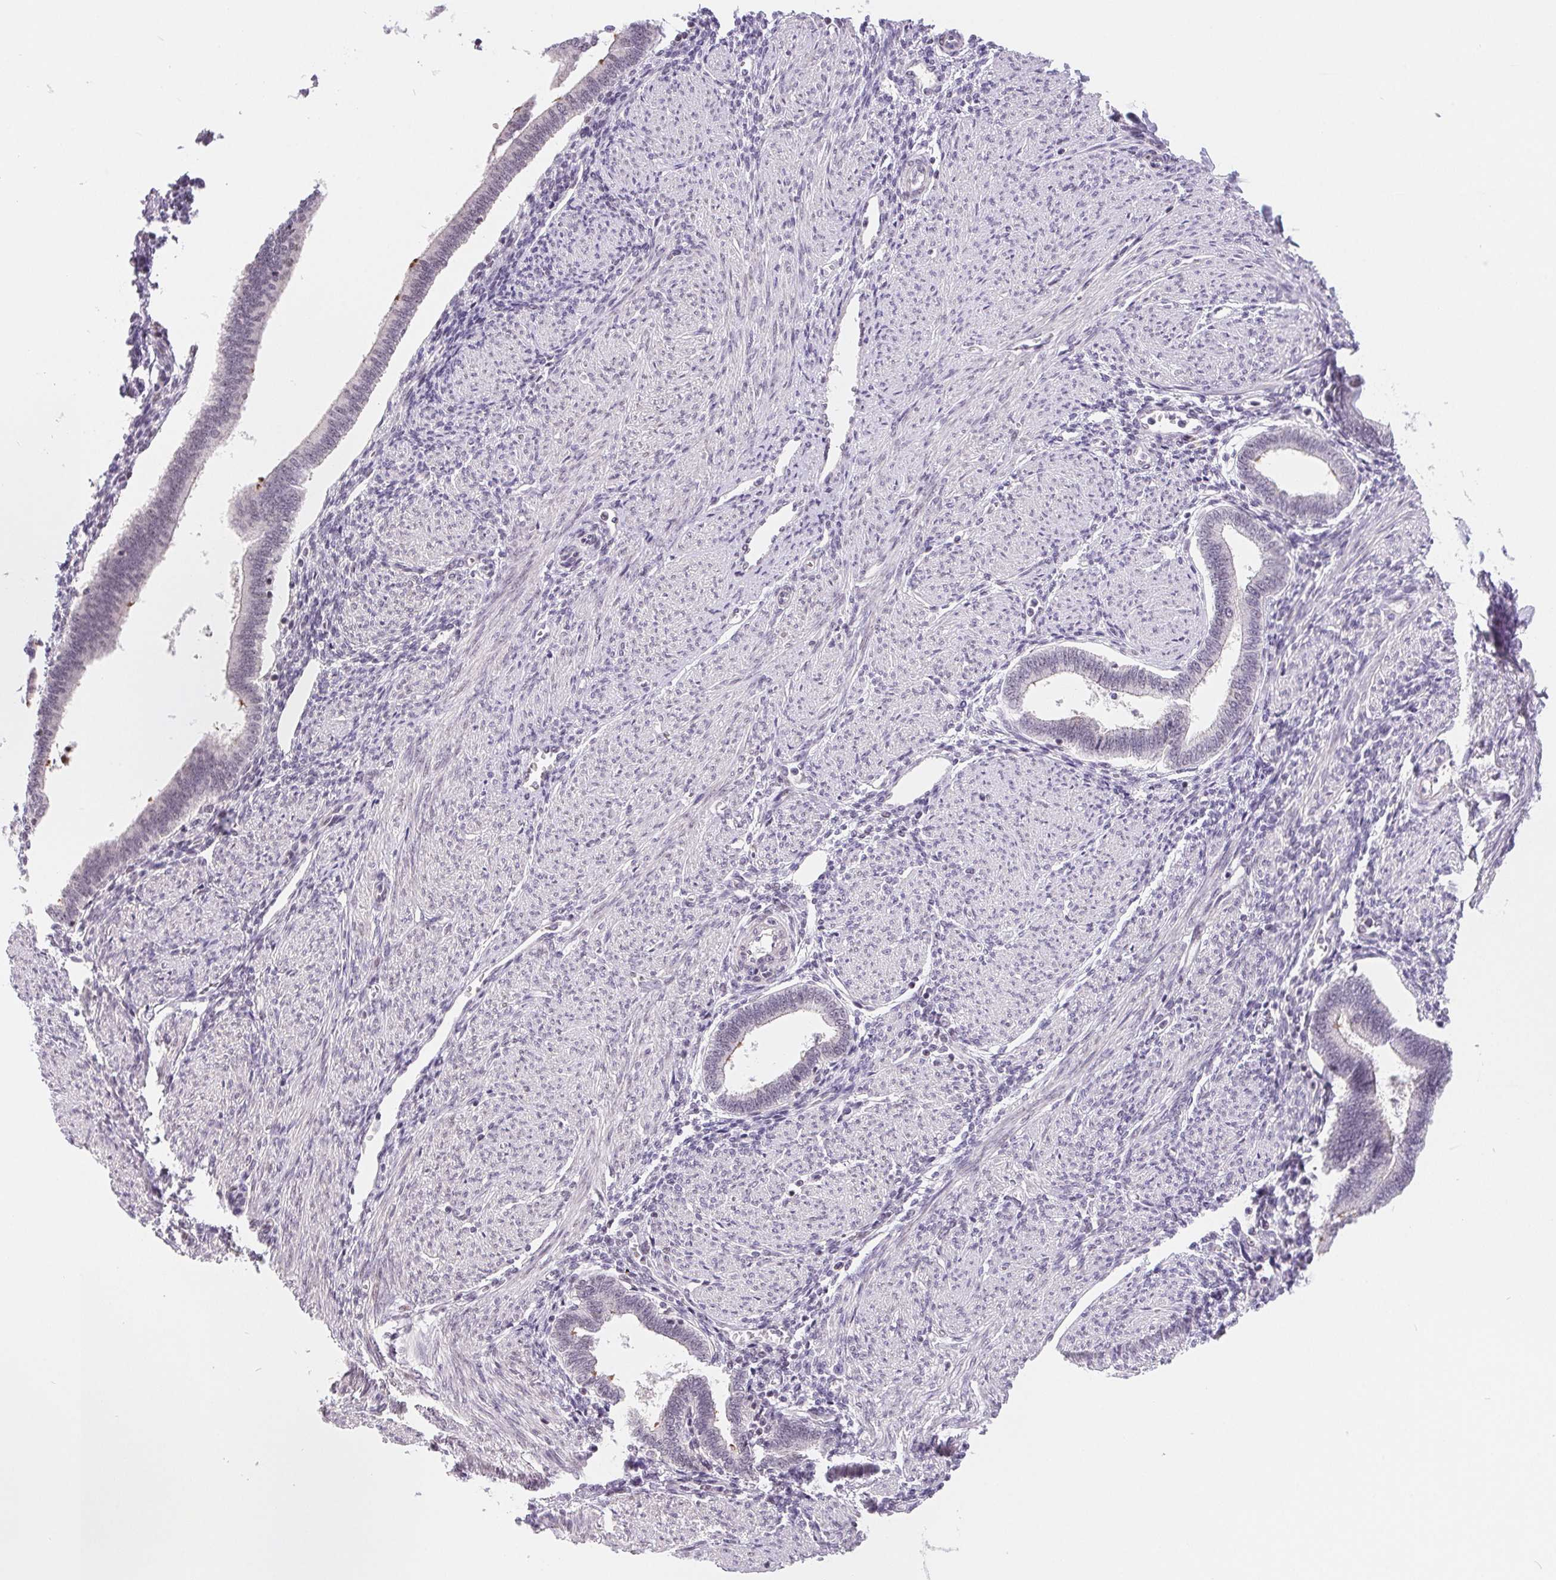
{"staining": {"intensity": "negative", "quantity": "none", "location": "none"}, "tissue": "endometrium", "cell_type": "Cells in endometrial stroma", "image_type": "normal", "snomed": [{"axis": "morphology", "description": "Normal tissue, NOS"}, {"axis": "topography", "description": "Endometrium"}], "caption": "This is an immunohistochemistry (IHC) micrograph of benign human endometrium. There is no staining in cells in endometrial stroma.", "gene": "LCA5L", "patient": {"sex": "female", "age": 42}}